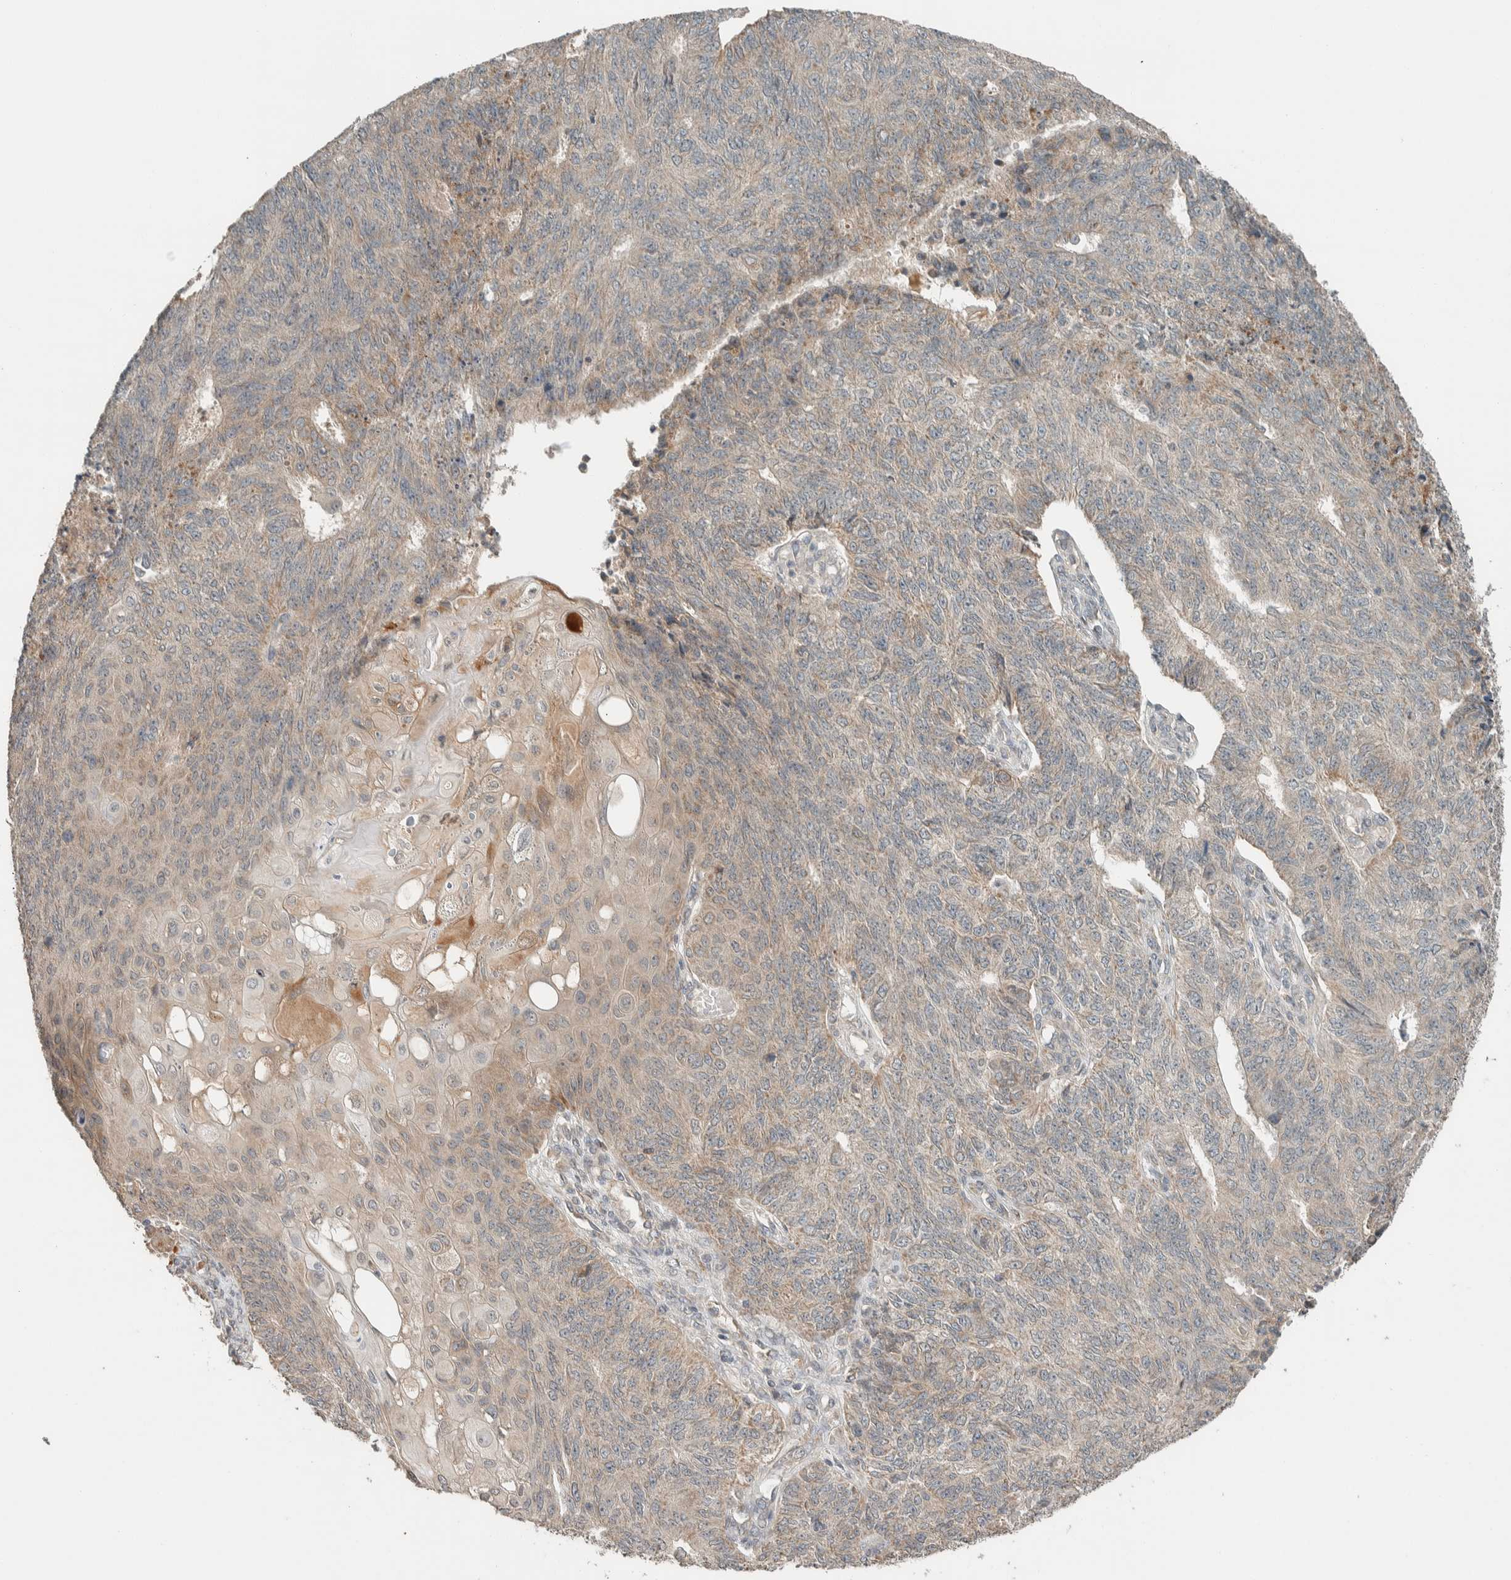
{"staining": {"intensity": "weak", "quantity": "25%-75%", "location": "cytoplasmic/membranous"}, "tissue": "endometrial cancer", "cell_type": "Tumor cells", "image_type": "cancer", "snomed": [{"axis": "morphology", "description": "Adenocarcinoma, NOS"}, {"axis": "topography", "description": "Endometrium"}], "caption": "IHC (DAB) staining of adenocarcinoma (endometrial) displays weak cytoplasmic/membranous protein staining in approximately 25%-75% of tumor cells.", "gene": "NBR1", "patient": {"sex": "female", "age": 32}}